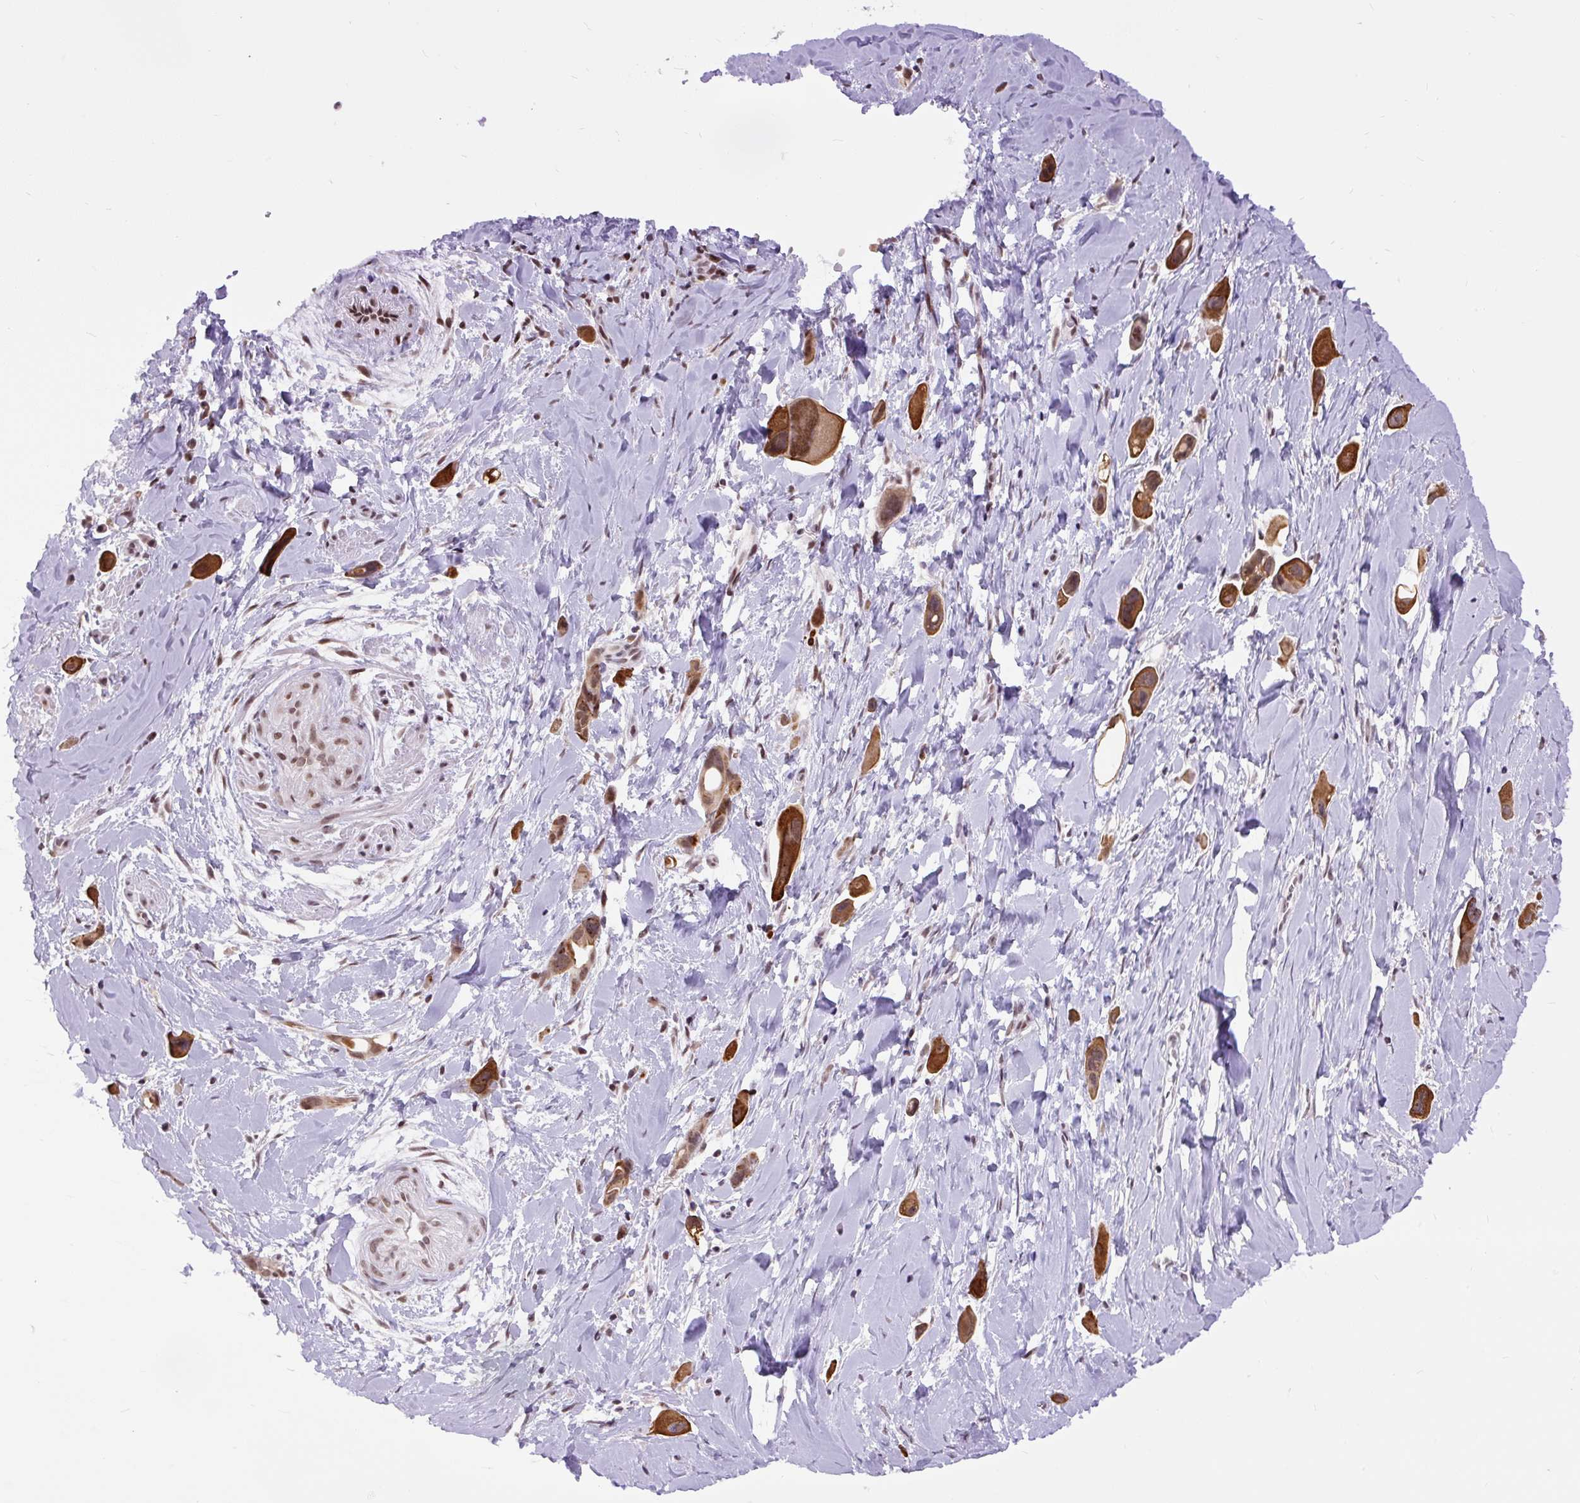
{"staining": {"intensity": "strong", "quantity": ">75%", "location": "cytoplasmic/membranous"}, "tissue": "lung cancer", "cell_type": "Tumor cells", "image_type": "cancer", "snomed": [{"axis": "morphology", "description": "Adenocarcinoma, NOS"}, {"axis": "topography", "description": "Lung"}], "caption": "Immunohistochemical staining of adenocarcinoma (lung) exhibits high levels of strong cytoplasmic/membranous expression in approximately >75% of tumor cells.", "gene": "ZNF672", "patient": {"sex": "male", "age": 76}}